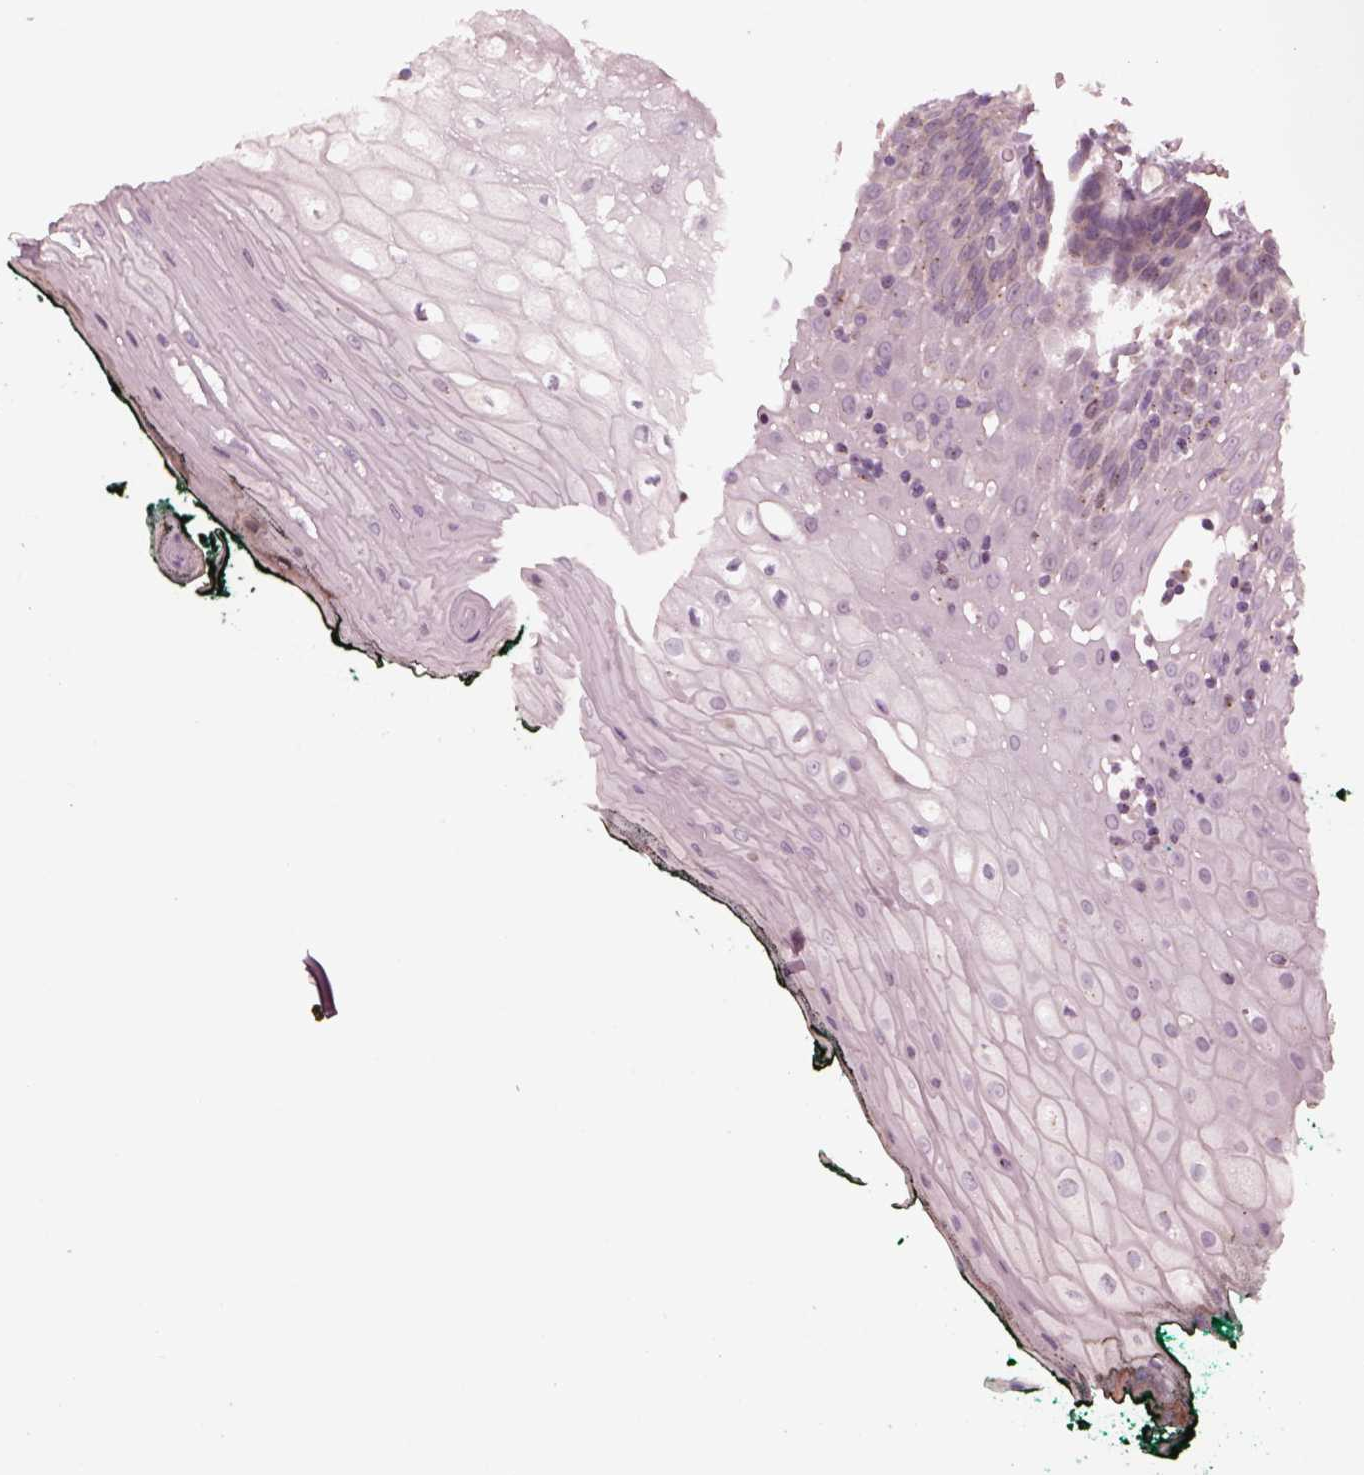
{"staining": {"intensity": "negative", "quantity": "none", "location": "none"}, "tissue": "oral mucosa", "cell_type": "Squamous epithelial cells", "image_type": "normal", "snomed": [{"axis": "morphology", "description": "Normal tissue, NOS"}, {"axis": "topography", "description": "Oral tissue"}, {"axis": "topography", "description": "Head-Neck"}], "caption": "The photomicrograph demonstrates no significant positivity in squamous epithelial cells of oral mucosa. (Stains: DAB (3,3'-diaminobenzidine) IHC with hematoxylin counter stain, Microscopy: brightfield microscopy at high magnification).", "gene": "SAXO1", "patient": {"sex": "female", "age": 68}}